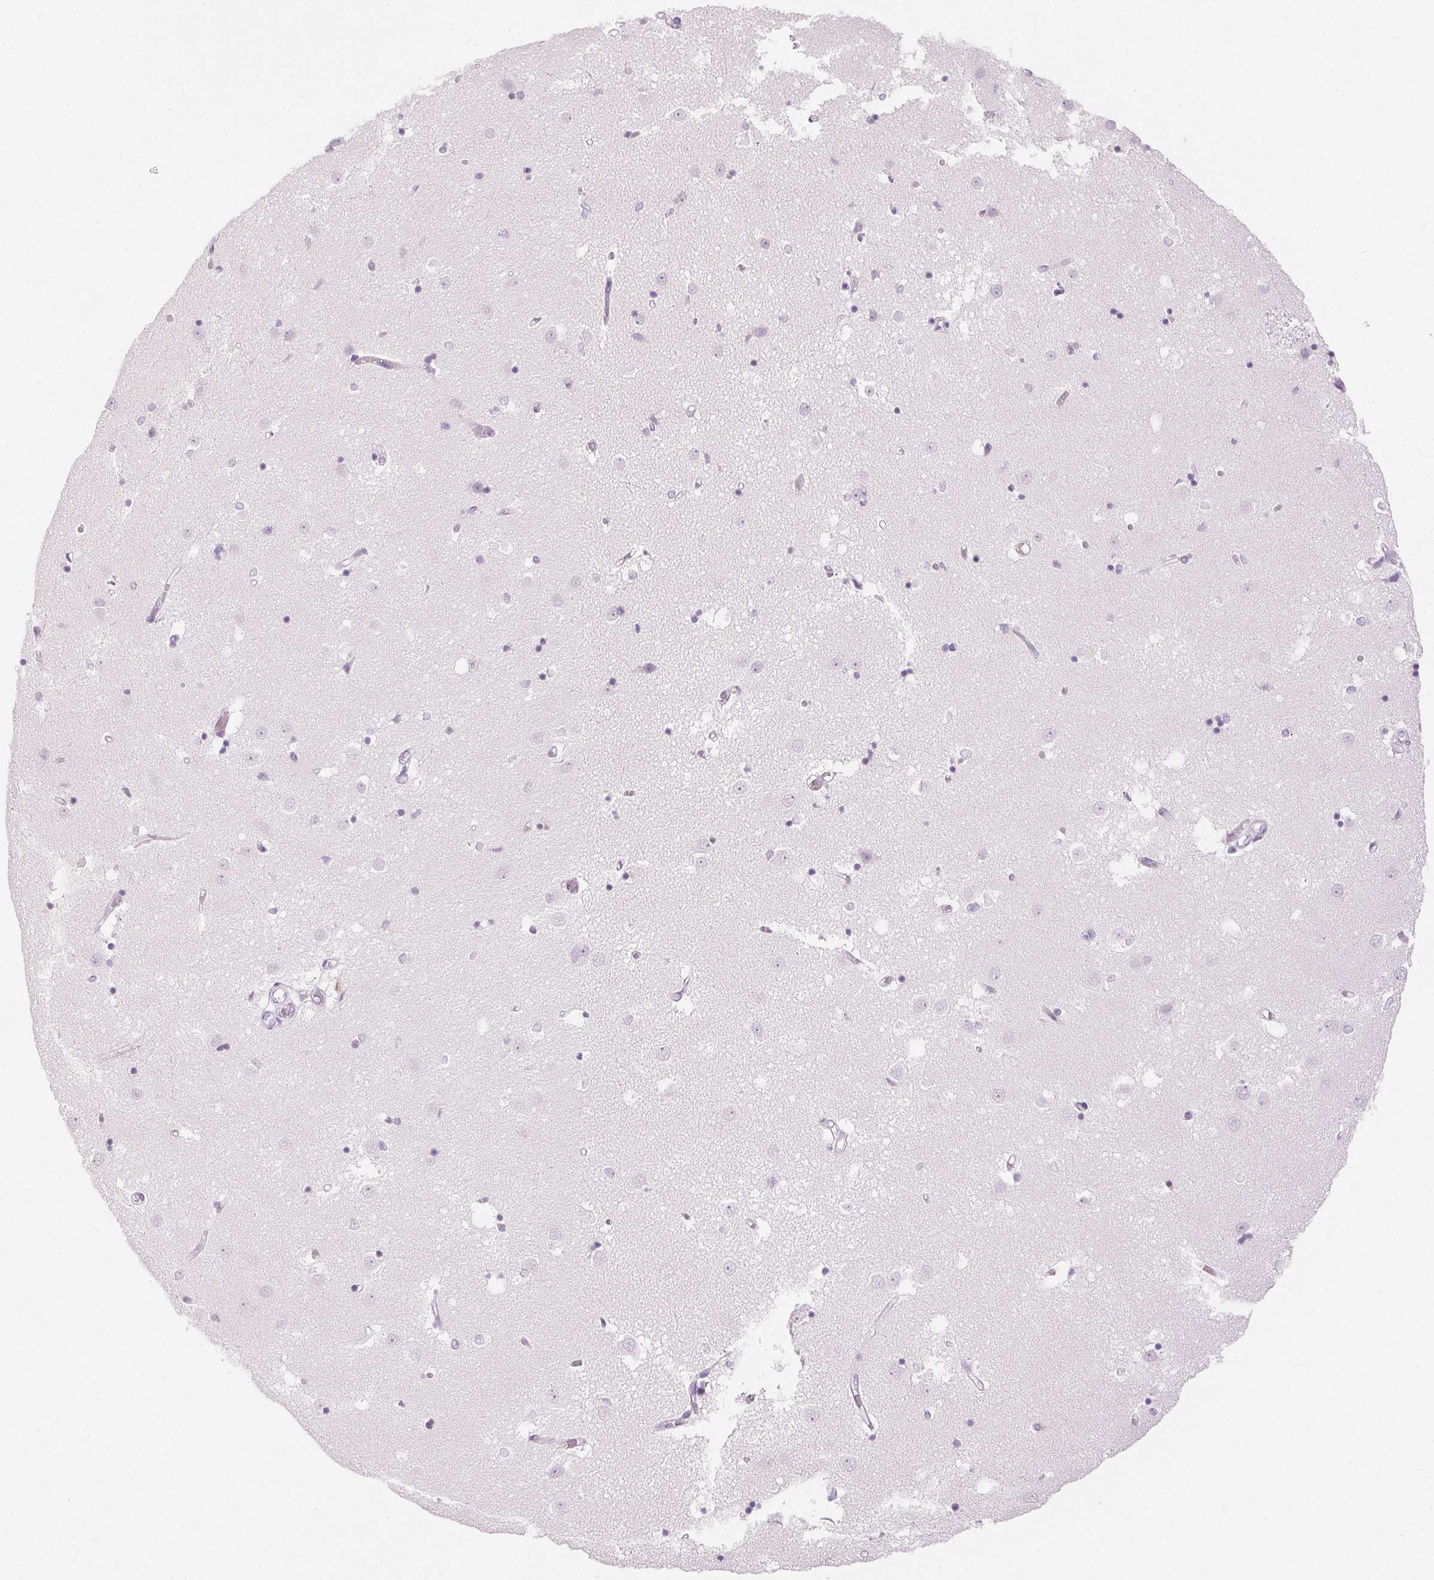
{"staining": {"intensity": "negative", "quantity": "none", "location": "none"}, "tissue": "caudate", "cell_type": "Glial cells", "image_type": "normal", "snomed": [{"axis": "morphology", "description": "Normal tissue, NOS"}, {"axis": "topography", "description": "Lateral ventricle wall"}], "caption": "DAB immunohistochemical staining of normal human caudate displays no significant positivity in glial cells.", "gene": "SPRR3", "patient": {"sex": "male", "age": 54}}